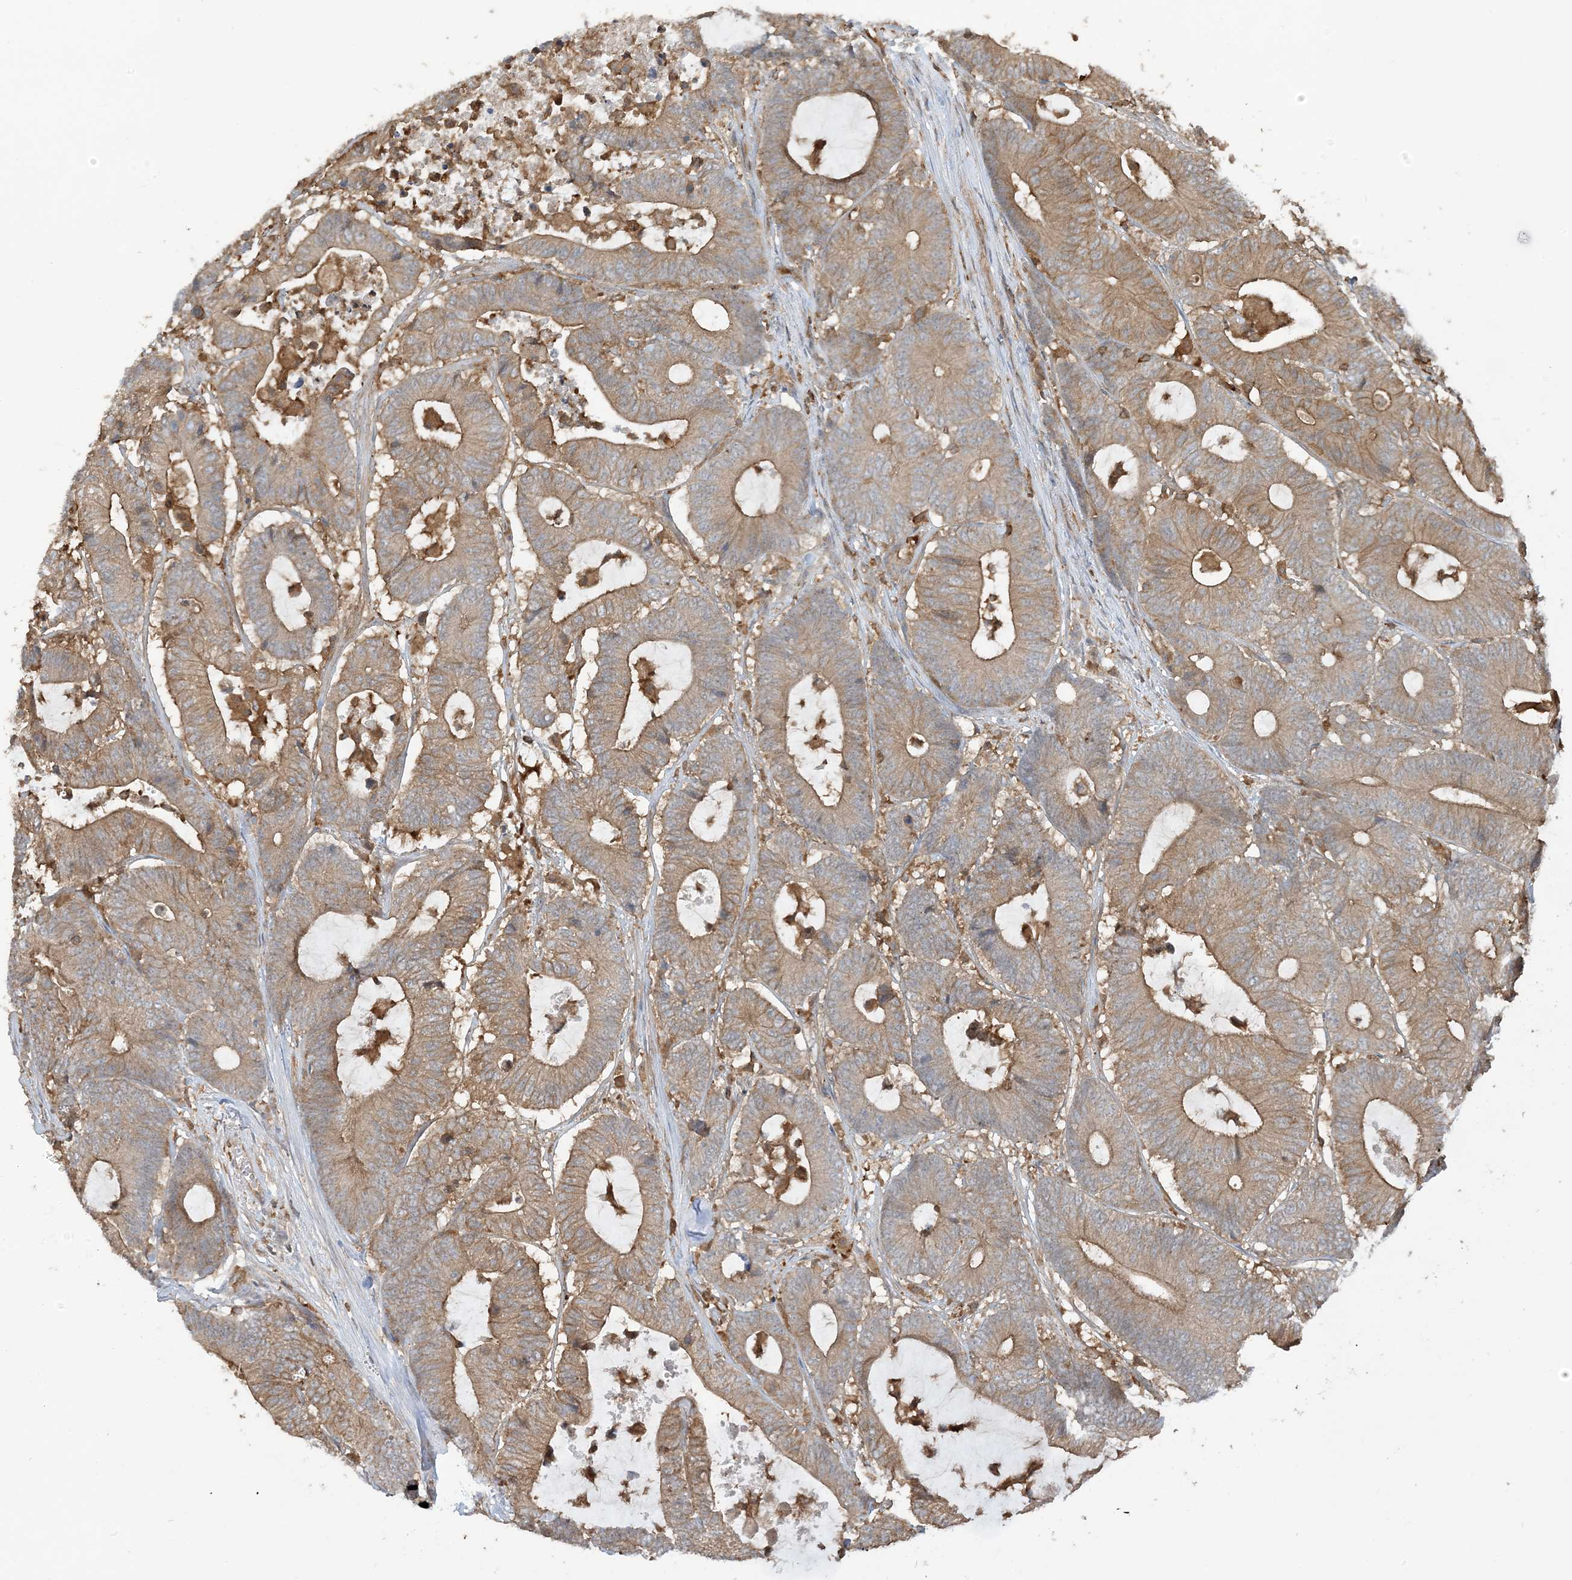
{"staining": {"intensity": "moderate", "quantity": ">75%", "location": "cytoplasmic/membranous"}, "tissue": "colorectal cancer", "cell_type": "Tumor cells", "image_type": "cancer", "snomed": [{"axis": "morphology", "description": "Adenocarcinoma, NOS"}, {"axis": "topography", "description": "Colon"}], "caption": "A micrograph of colorectal adenocarcinoma stained for a protein shows moderate cytoplasmic/membranous brown staining in tumor cells. (DAB IHC, brown staining for protein, blue staining for nuclei).", "gene": "CAPZB", "patient": {"sex": "female", "age": 84}}